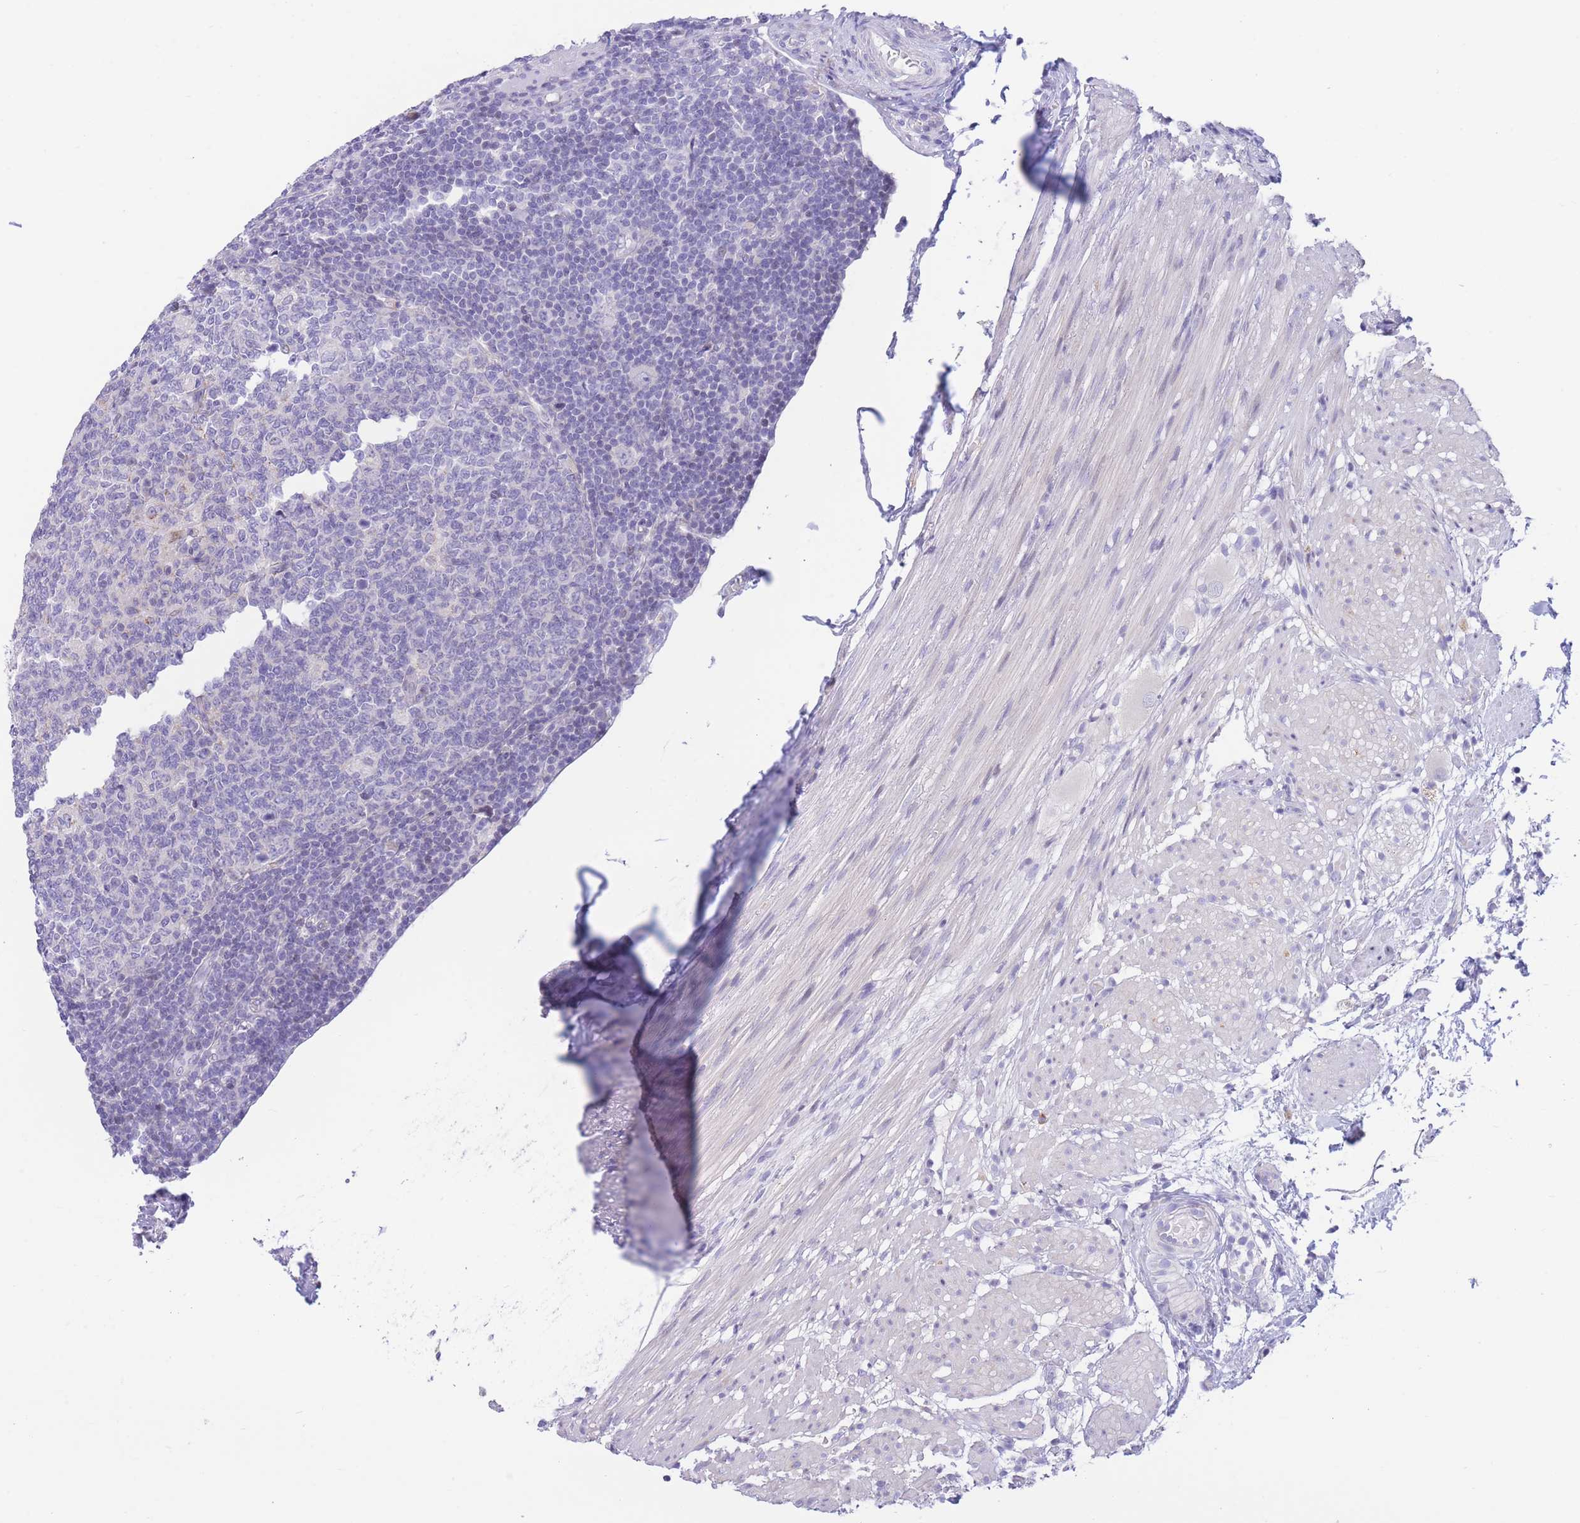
{"staining": {"intensity": "negative", "quantity": "none", "location": "none"}, "tissue": "appendix", "cell_type": "Glandular cells", "image_type": "normal", "snomed": [{"axis": "morphology", "description": "Normal tissue, NOS"}, {"axis": "topography", "description": "Appendix"}], "caption": "IHC histopathology image of benign human appendix stained for a protein (brown), which demonstrates no positivity in glandular cells. (Stains: DAB immunohistochemistry with hematoxylin counter stain, Microscopy: brightfield microscopy at high magnification).", "gene": "RPL39L", "patient": {"sex": "male", "age": 83}}